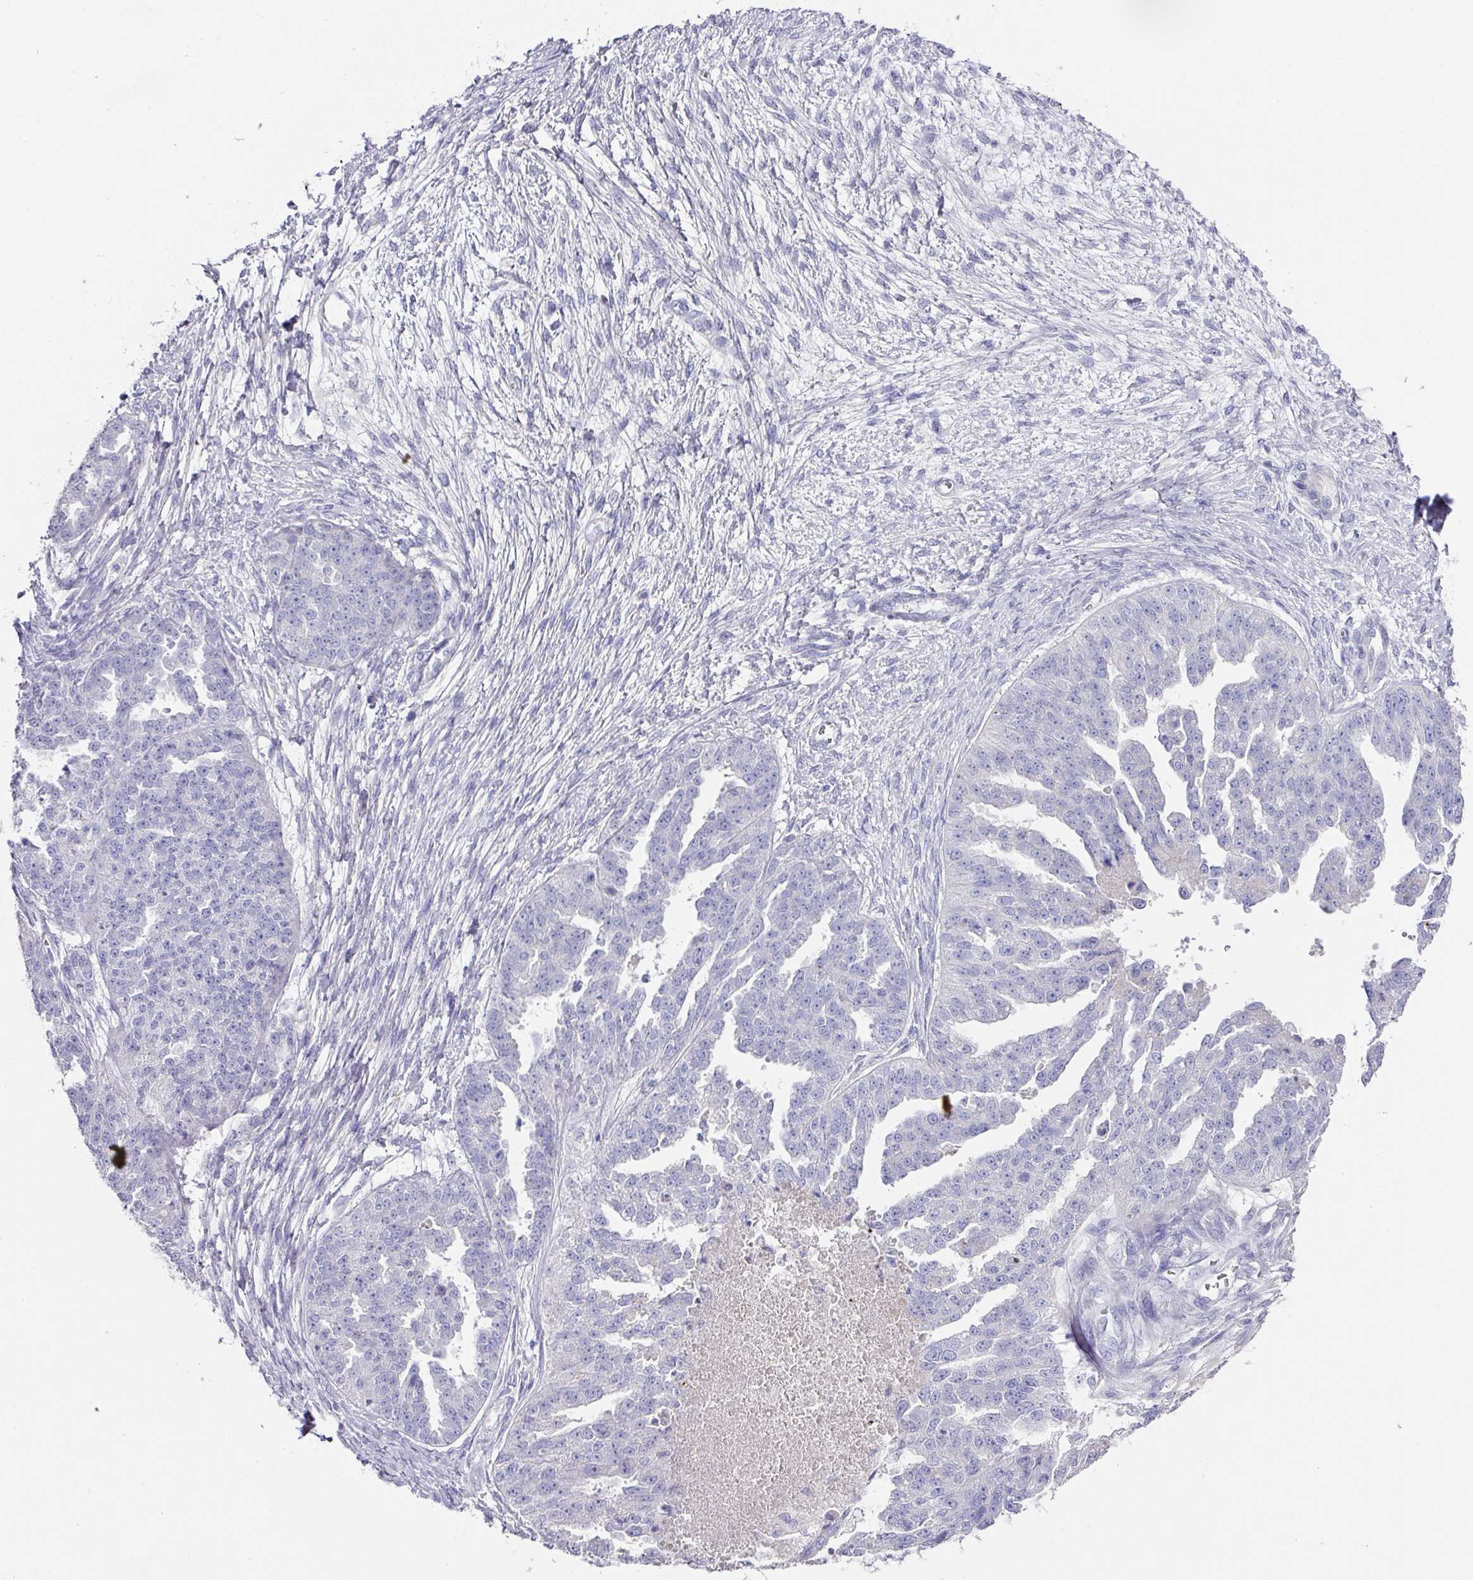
{"staining": {"intensity": "negative", "quantity": "none", "location": "none"}, "tissue": "ovarian cancer", "cell_type": "Tumor cells", "image_type": "cancer", "snomed": [{"axis": "morphology", "description": "Cystadenocarcinoma, serous, NOS"}, {"axis": "topography", "description": "Ovary"}], "caption": "An IHC histopathology image of serous cystadenocarcinoma (ovarian) is shown. There is no staining in tumor cells of serous cystadenocarcinoma (ovarian).", "gene": "TARM1", "patient": {"sex": "female", "age": 58}}